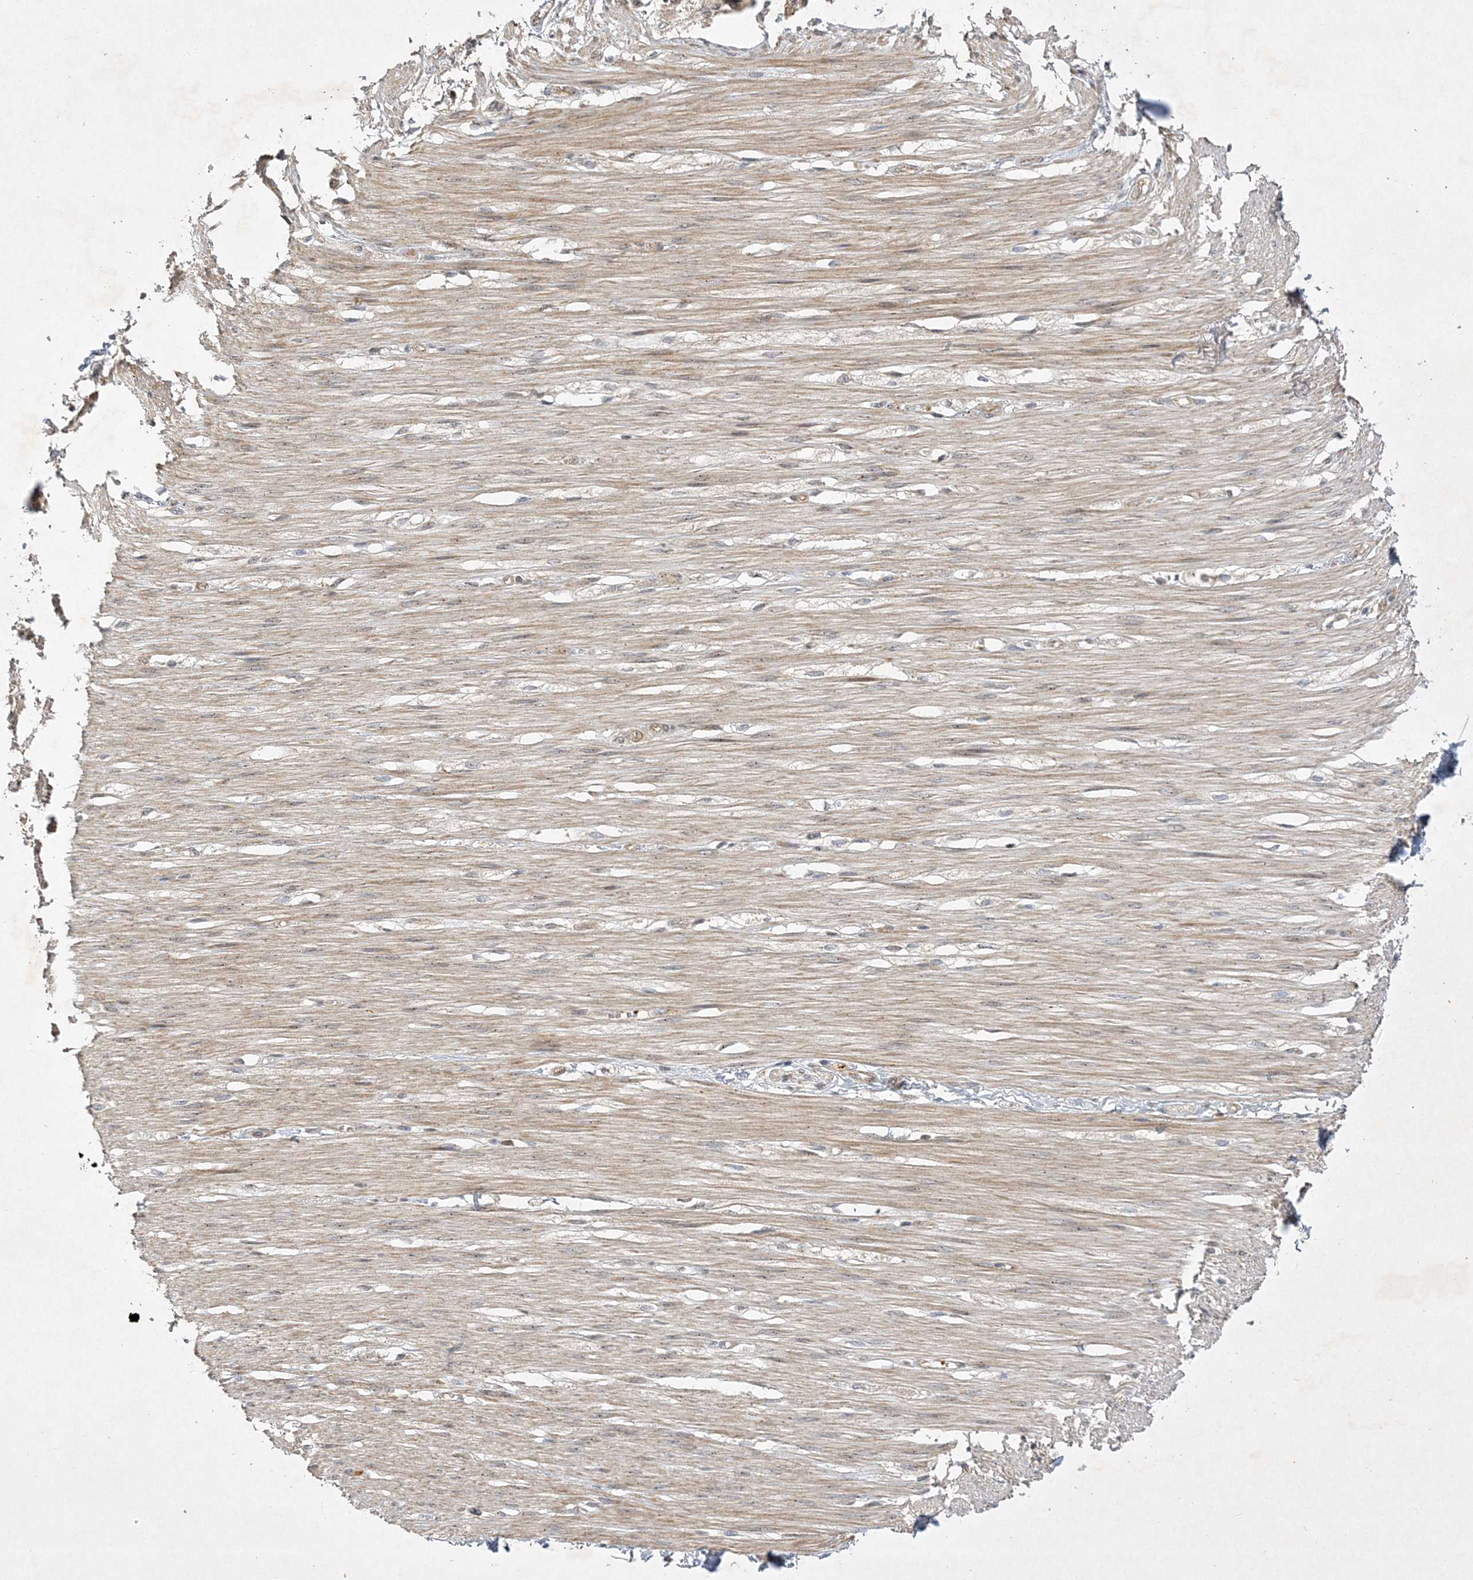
{"staining": {"intensity": "moderate", "quantity": ">75%", "location": "cytoplasmic/membranous"}, "tissue": "smooth muscle", "cell_type": "Smooth muscle cells", "image_type": "normal", "snomed": [{"axis": "morphology", "description": "Normal tissue, NOS"}, {"axis": "morphology", "description": "Adenocarcinoma, NOS"}, {"axis": "topography", "description": "Colon"}, {"axis": "topography", "description": "Peripheral nerve tissue"}], "caption": "Smooth muscle stained with IHC demonstrates moderate cytoplasmic/membranous expression in about >75% of smooth muscle cells. (DAB = brown stain, brightfield microscopy at high magnification).", "gene": "NAF1", "patient": {"sex": "male", "age": 14}}